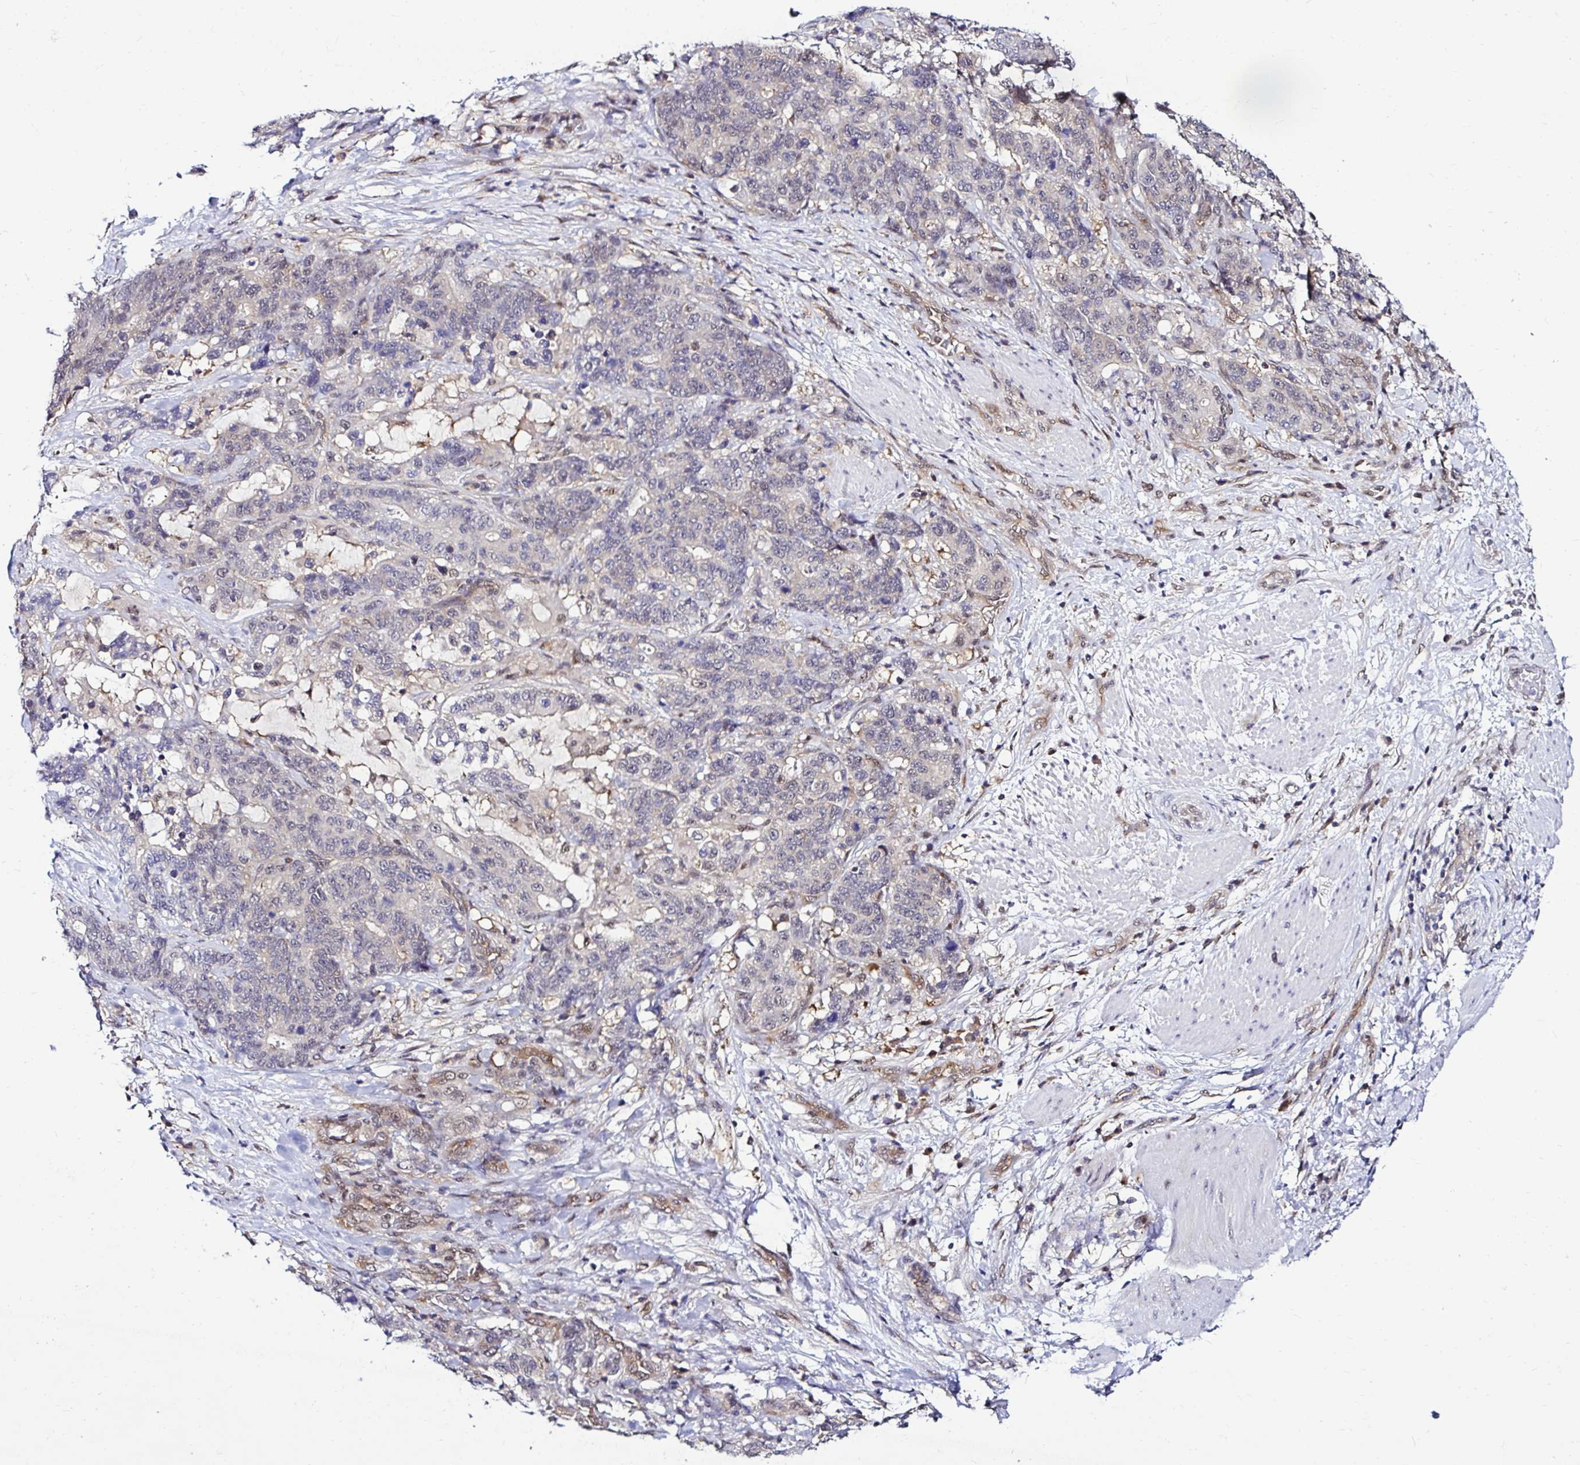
{"staining": {"intensity": "negative", "quantity": "none", "location": "none"}, "tissue": "stomach cancer", "cell_type": "Tumor cells", "image_type": "cancer", "snomed": [{"axis": "morphology", "description": "Normal tissue, NOS"}, {"axis": "morphology", "description": "Adenocarcinoma, NOS"}, {"axis": "topography", "description": "Stomach"}], "caption": "The immunohistochemistry (IHC) histopathology image has no significant positivity in tumor cells of stomach adenocarcinoma tissue.", "gene": "PSMD3", "patient": {"sex": "female", "age": 64}}